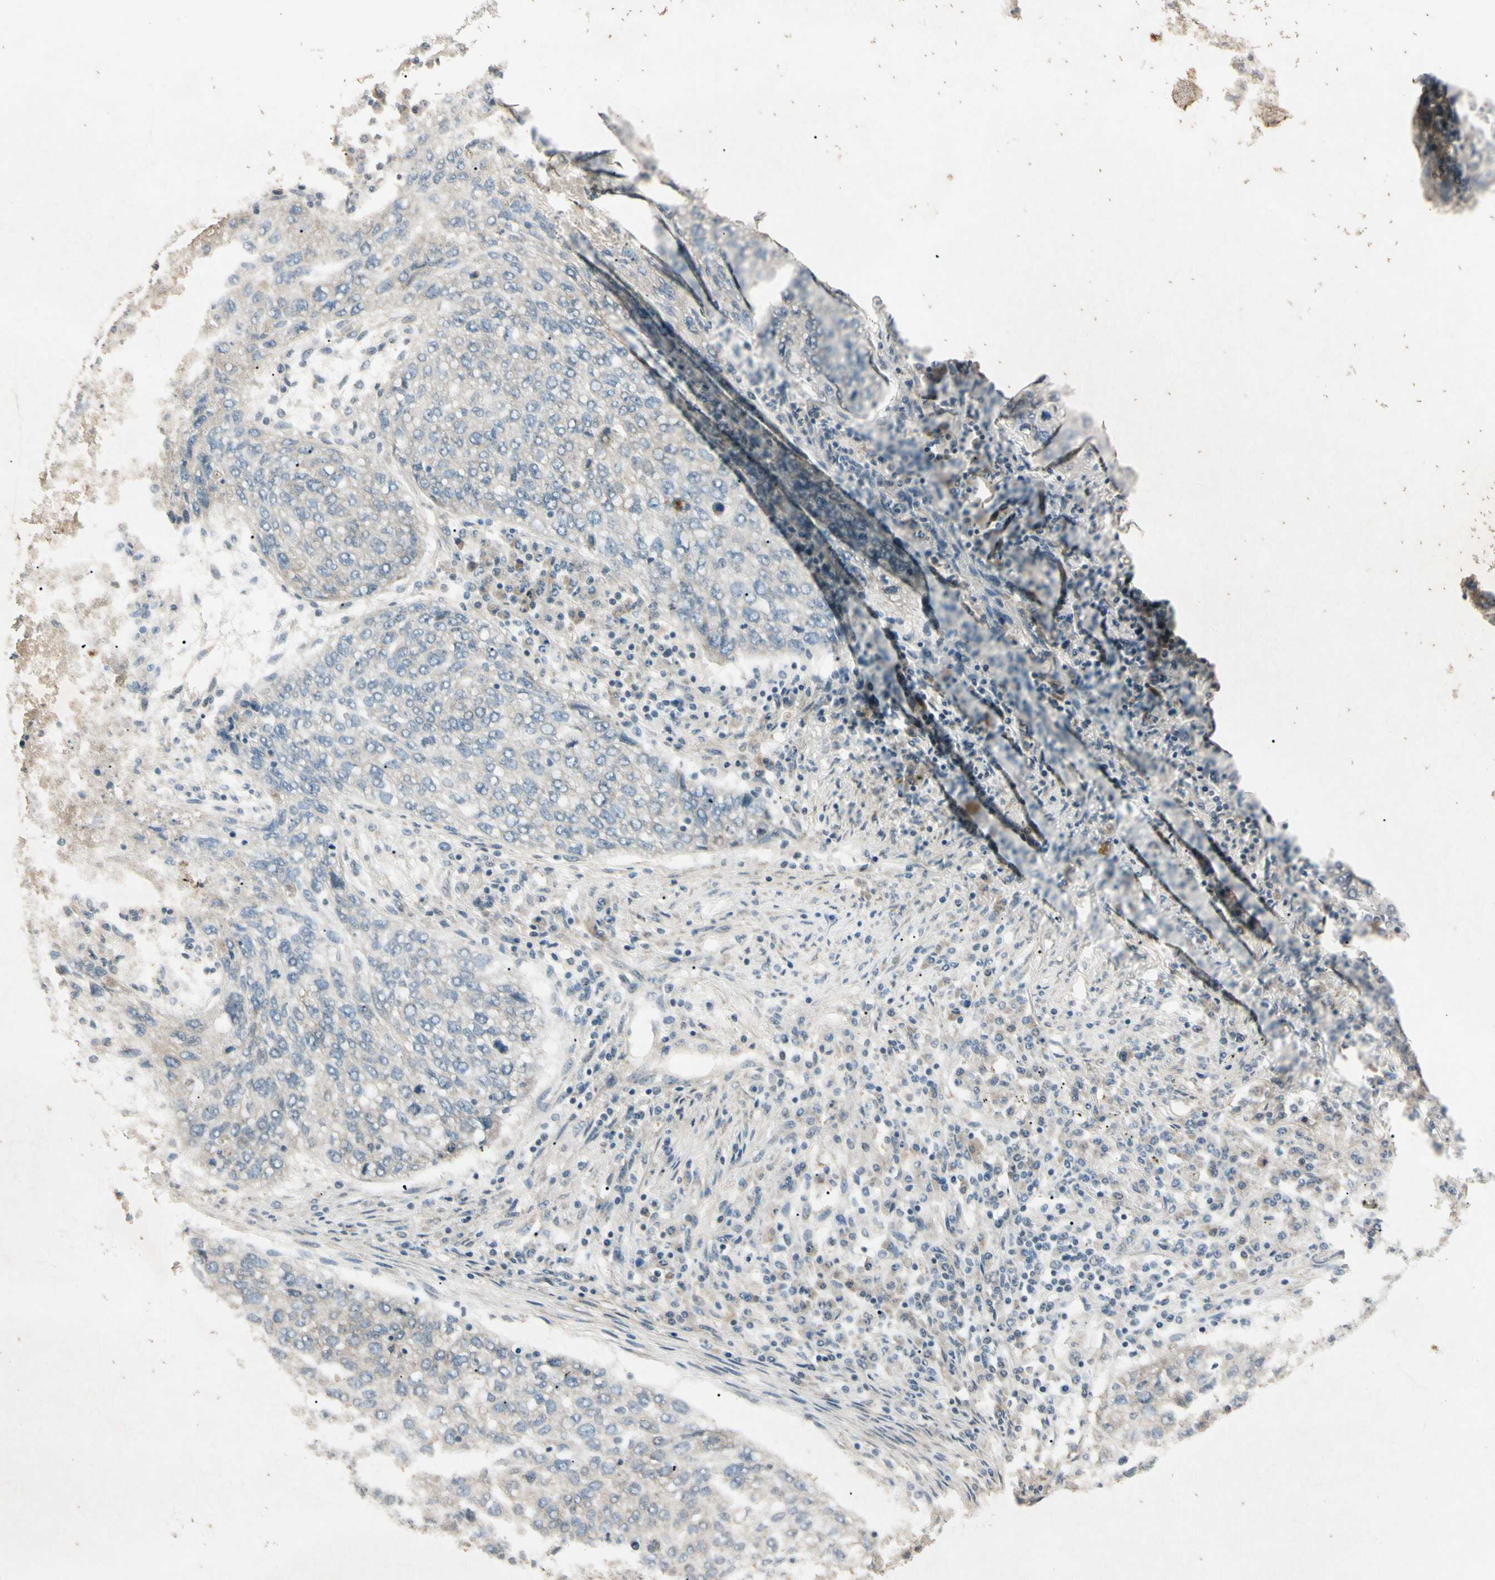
{"staining": {"intensity": "weak", "quantity": "<25%", "location": "cytoplasmic/membranous"}, "tissue": "lung cancer", "cell_type": "Tumor cells", "image_type": "cancer", "snomed": [{"axis": "morphology", "description": "Squamous cell carcinoma, NOS"}, {"axis": "topography", "description": "Lung"}], "caption": "Protein analysis of lung squamous cell carcinoma reveals no significant expression in tumor cells.", "gene": "ZBTB4", "patient": {"sex": "female", "age": 63}}